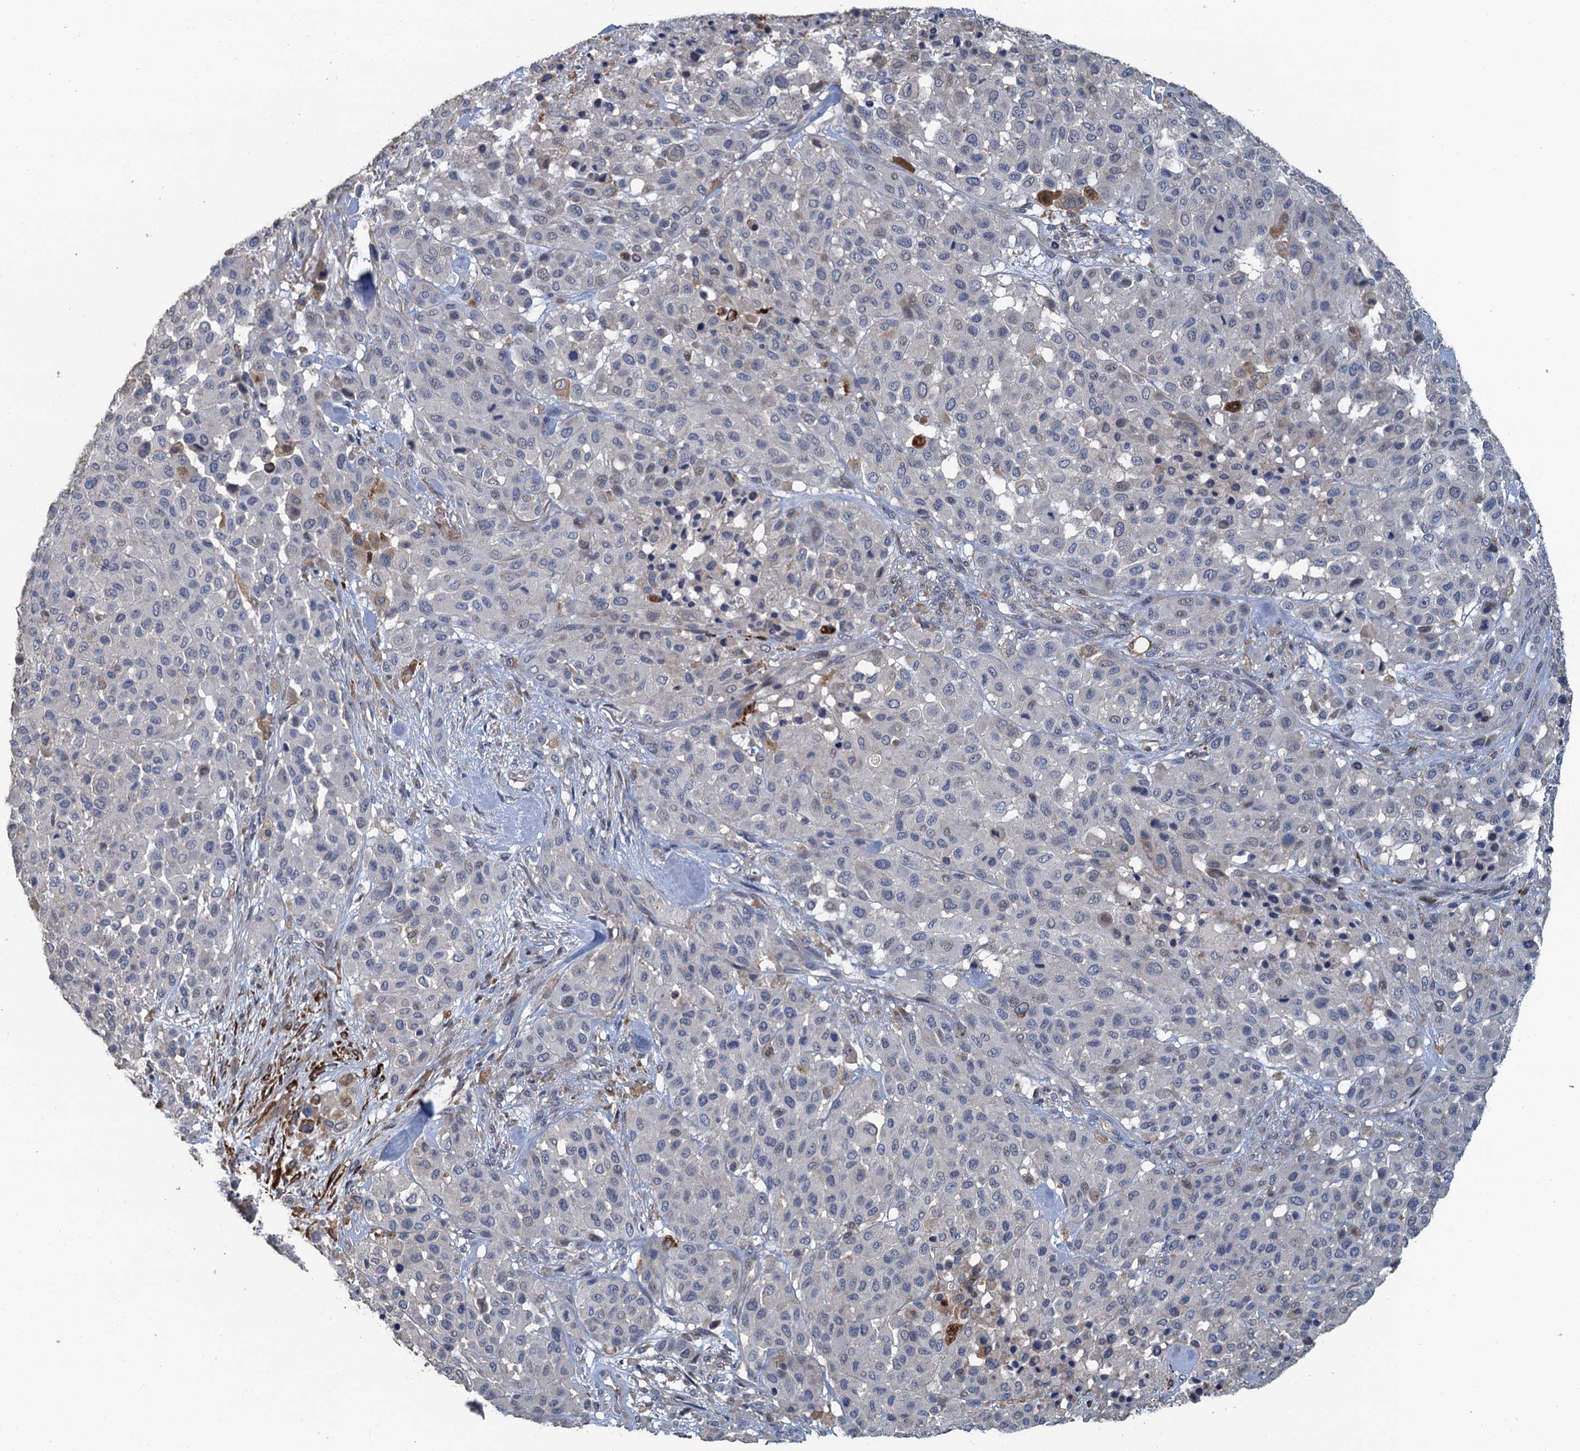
{"staining": {"intensity": "negative", "quantity": "none", "location": "none"}, "tissue": "melanoma", "cell_type": "Tumor cells", "image_type": "cancer", "snomed": [{"axis": "morphology", "description": "Malignant melanoma, Metastatic site"}, {"axis": "topography", "description": "Skin"}], "caption": "Tumor cells show no significant positivity in melanoma.", "gene": "RSAD2", "patient": {"sex": "female", "age": 81}}